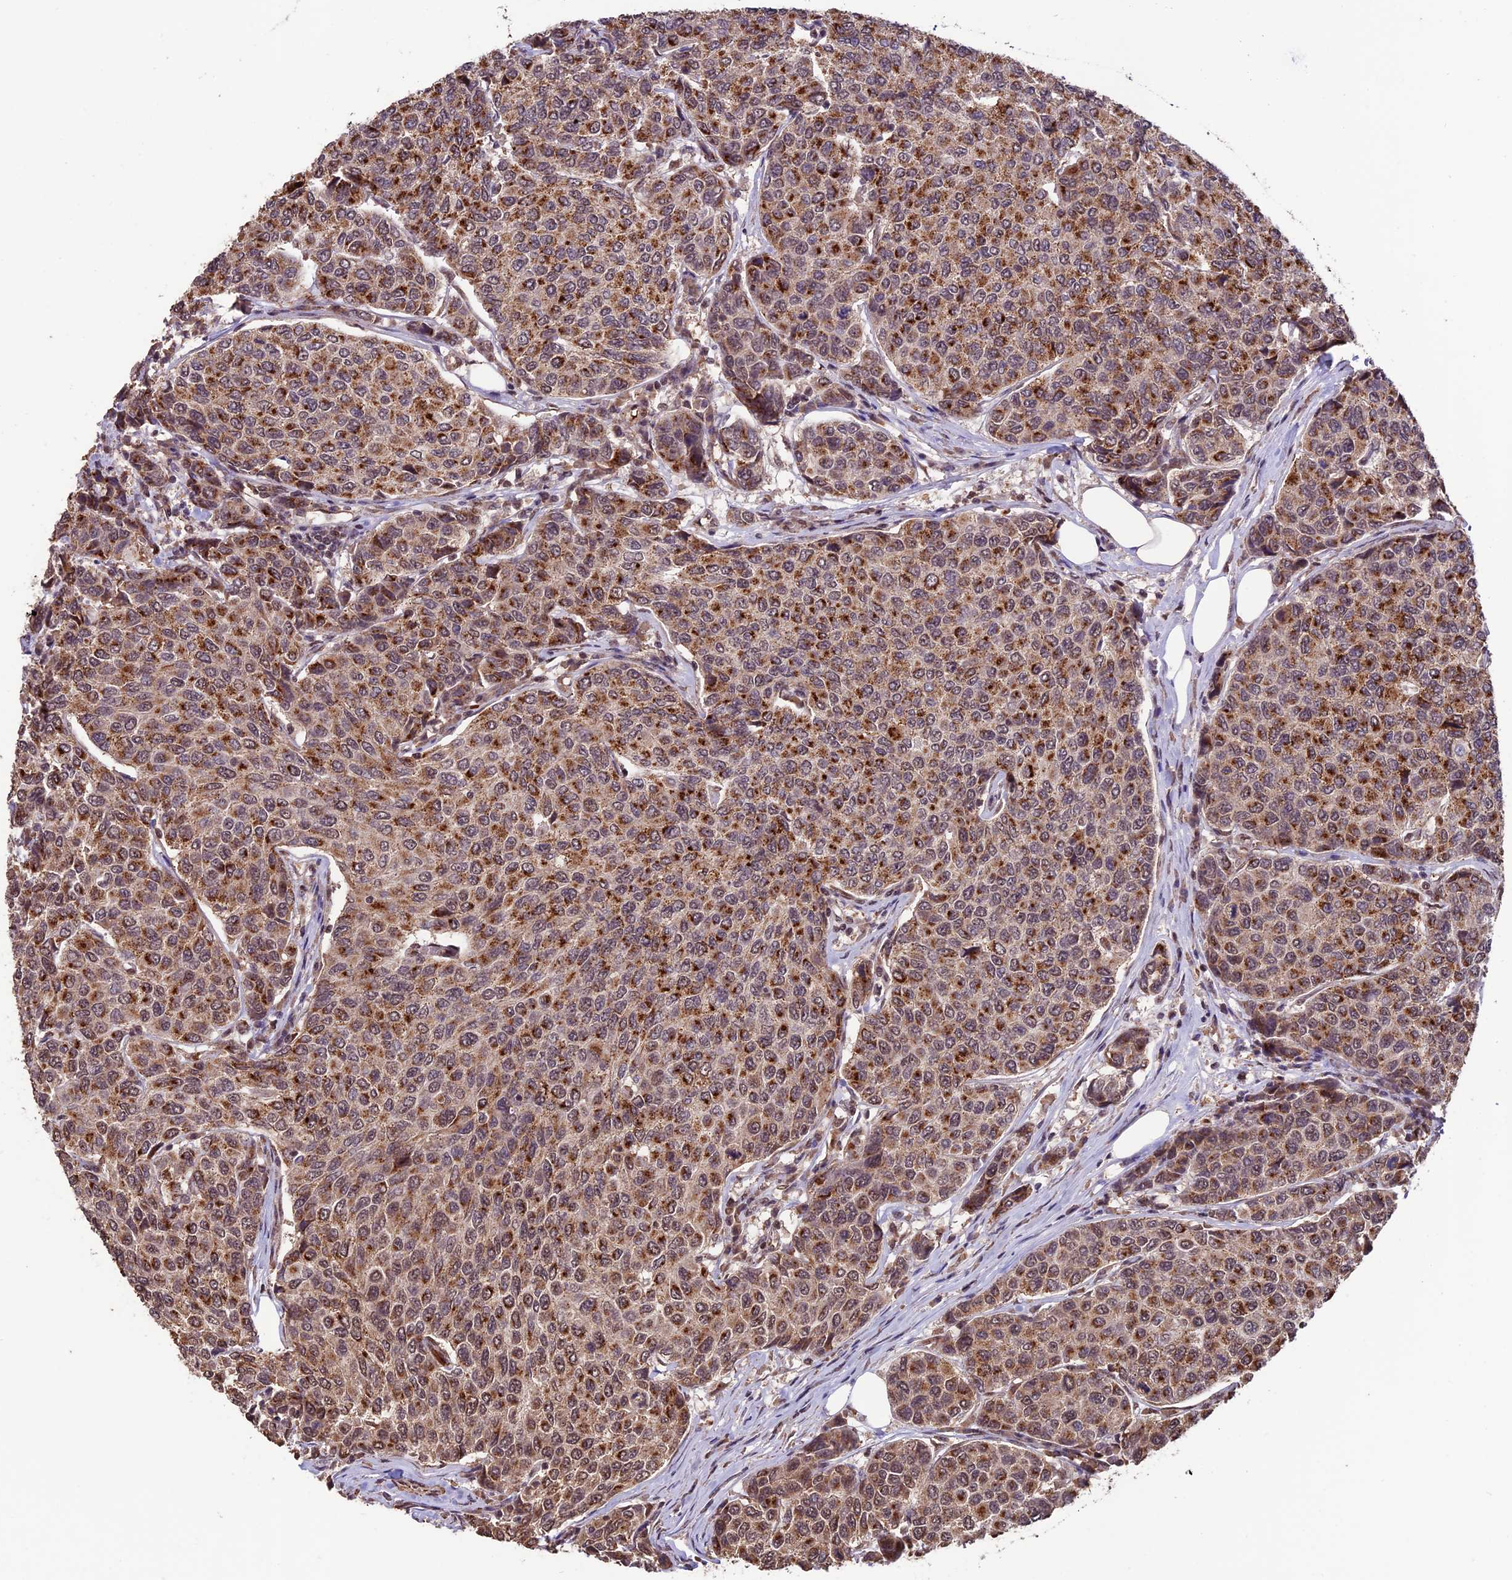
{"staining": {"intensity": "strong", "quantity": ">75%", "location": "cytoplasmic/membranous"}, "tissue": "breast cancer", "cell_type": "Tumor cells", "image_type": "cancer", "snomed": [{"axis": "morphology", "description": "Duct carcinoma"}, {"axis": "topography", "description": "Breast"}], "caption": "This histopathology image demonstrates IHC staining of human breast infiltrating ductal carcinoma, with high strong cytoplasmic/membranous expression in approximately >75% of tumor cells.", "gene": "CABIN1", "patient": {"sex": "female", "age": 55}}